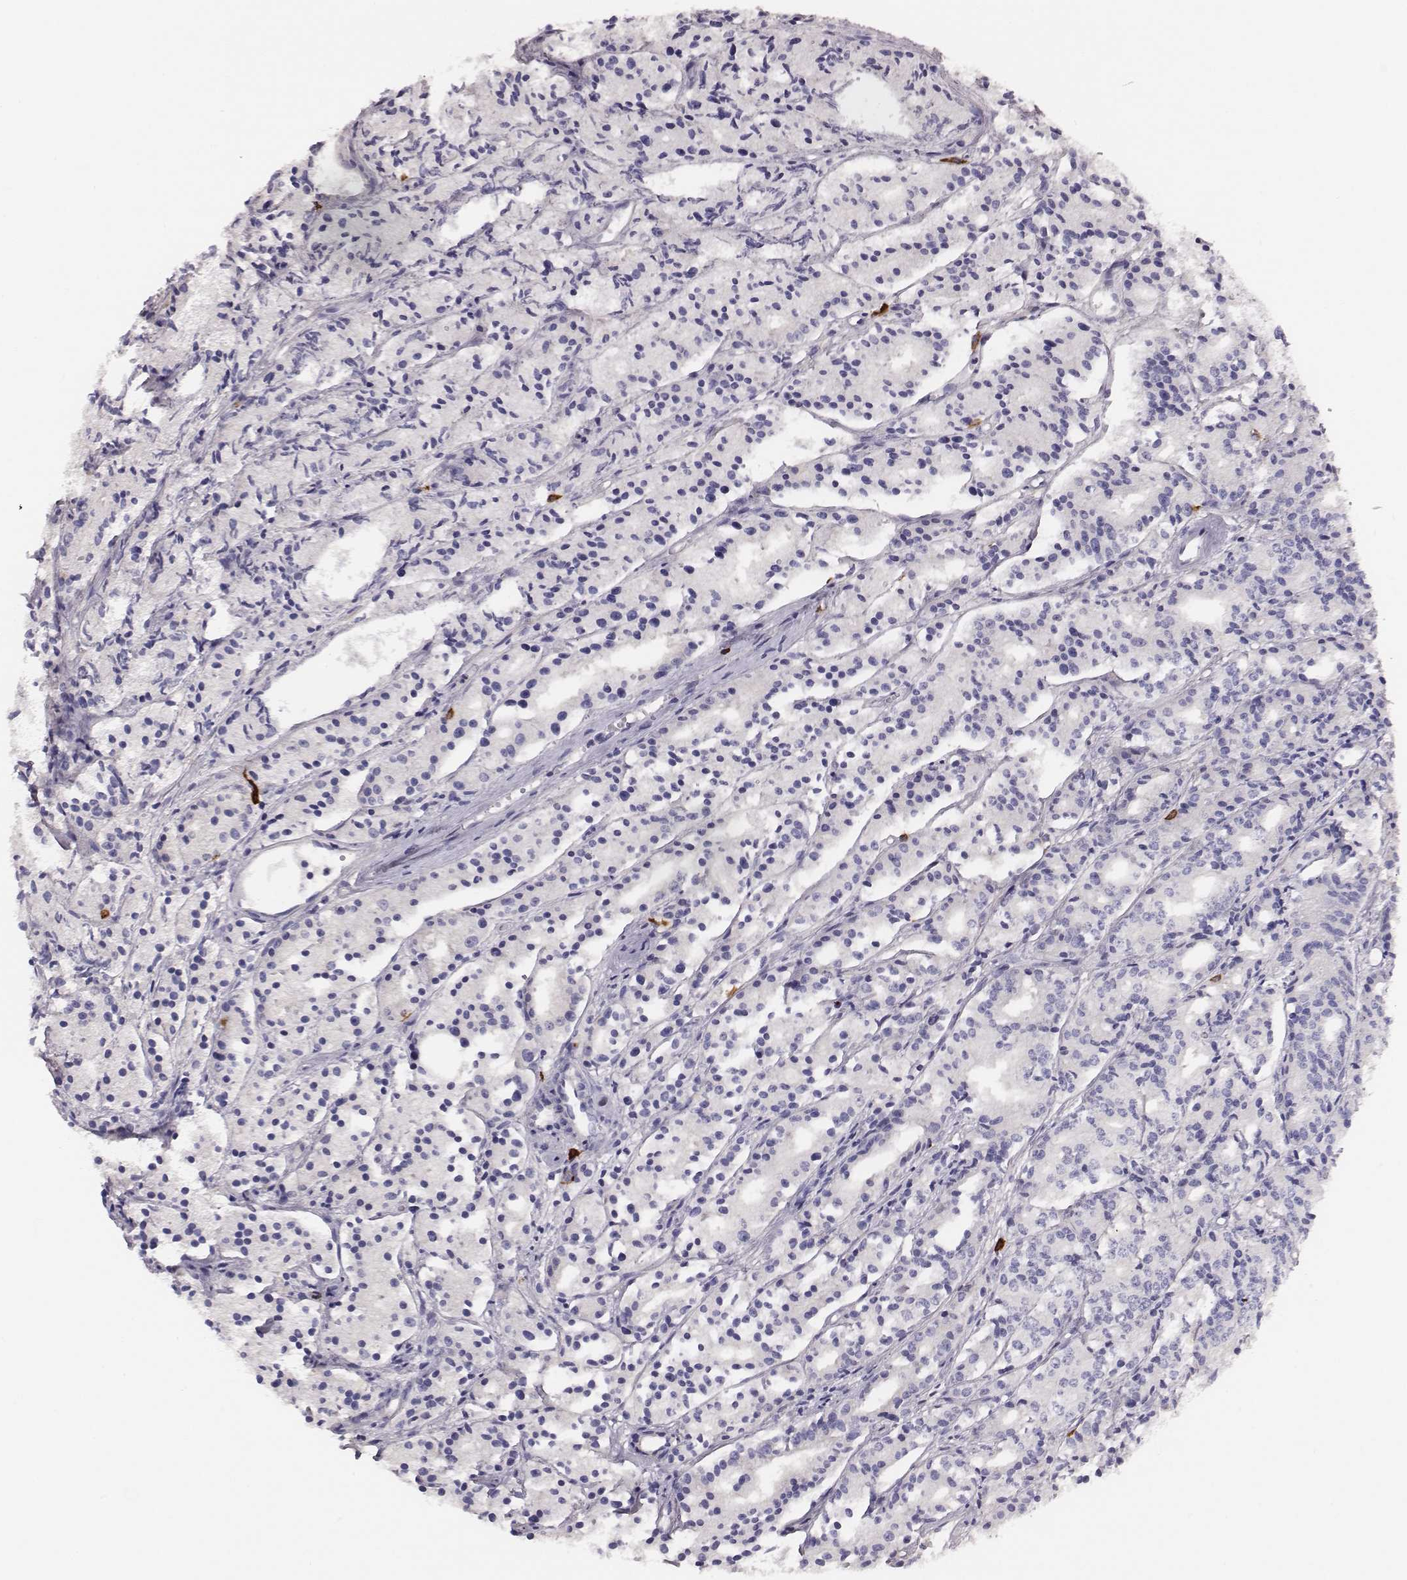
{"staining": {"intensity": "negative", "quantity": "none", "location": "none"}, "tissue": "prostate cancer", "cell_type": "Tumor cells", "image_type": "cancer", "snomed": [{"axis": "morphology", "description": "Adenocarcinoma, Medium grade"}, {"axis": "topography", "description": "Prostate"}], "caption": "Immunohistochemical staining of human prostate cancer (medium-grade adenocarcinoma) exhibits no significant staining in tumor cells.", "gene": "P2RY10", "patient": {"sex": "male", "age": 74}}